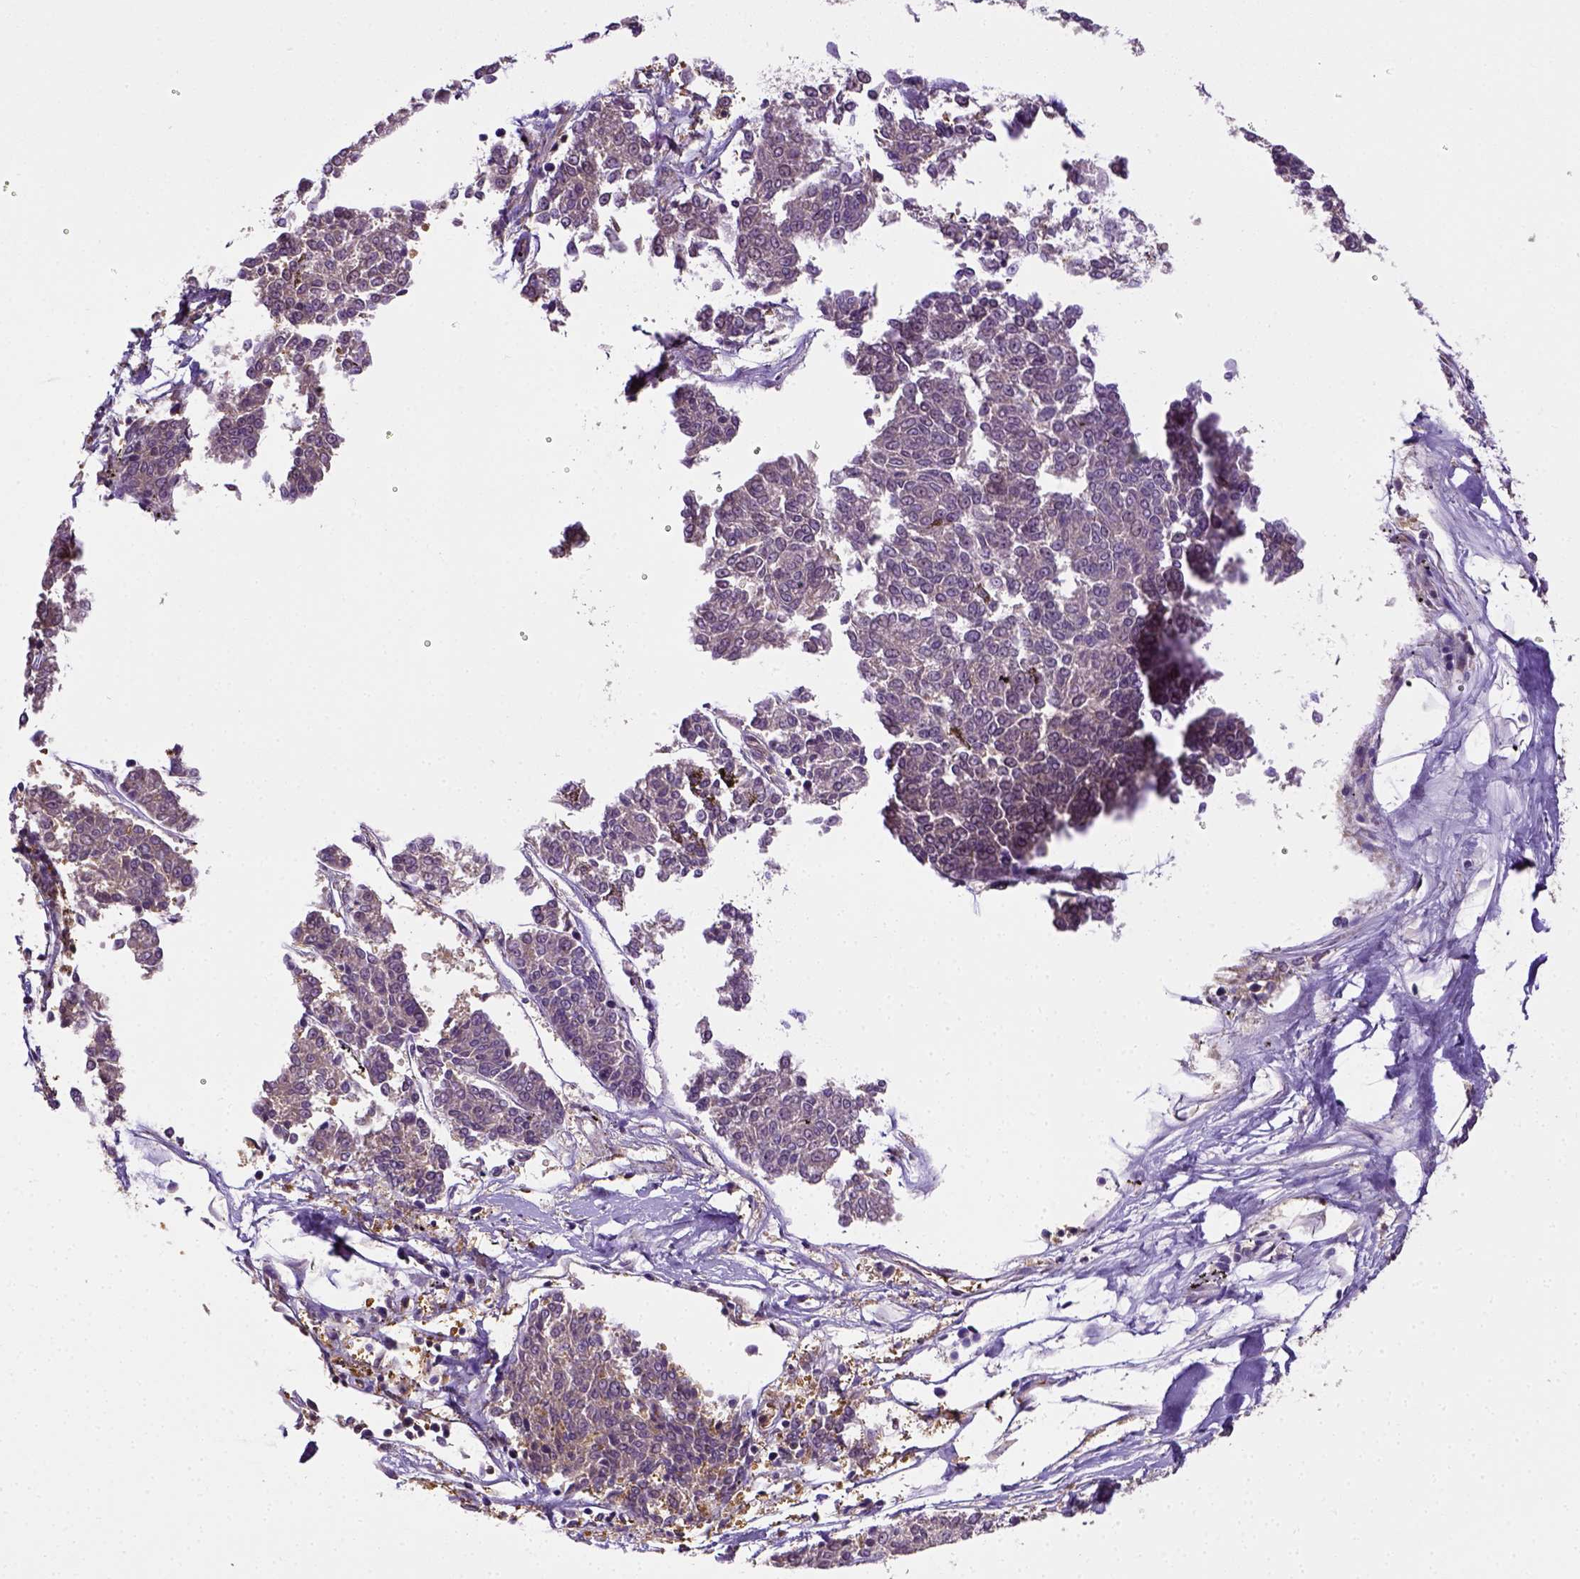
{"staining": {"intensity": "negative", "quantity": "none", "location": "none"}, "tissue": "melanoma", "cell_type": "Tumor cells", "image_type": "cancer", "snomed": [{"axis": "morphology", "description": "Malignant melanoma, NOS"}, {"axis": "topography", "description": "Skin"}], "caption": "Tumor cells are negative for brown protein staining in melanoma.", "gene": "MATK", "patient": {"sex": "female", "age": 72}}